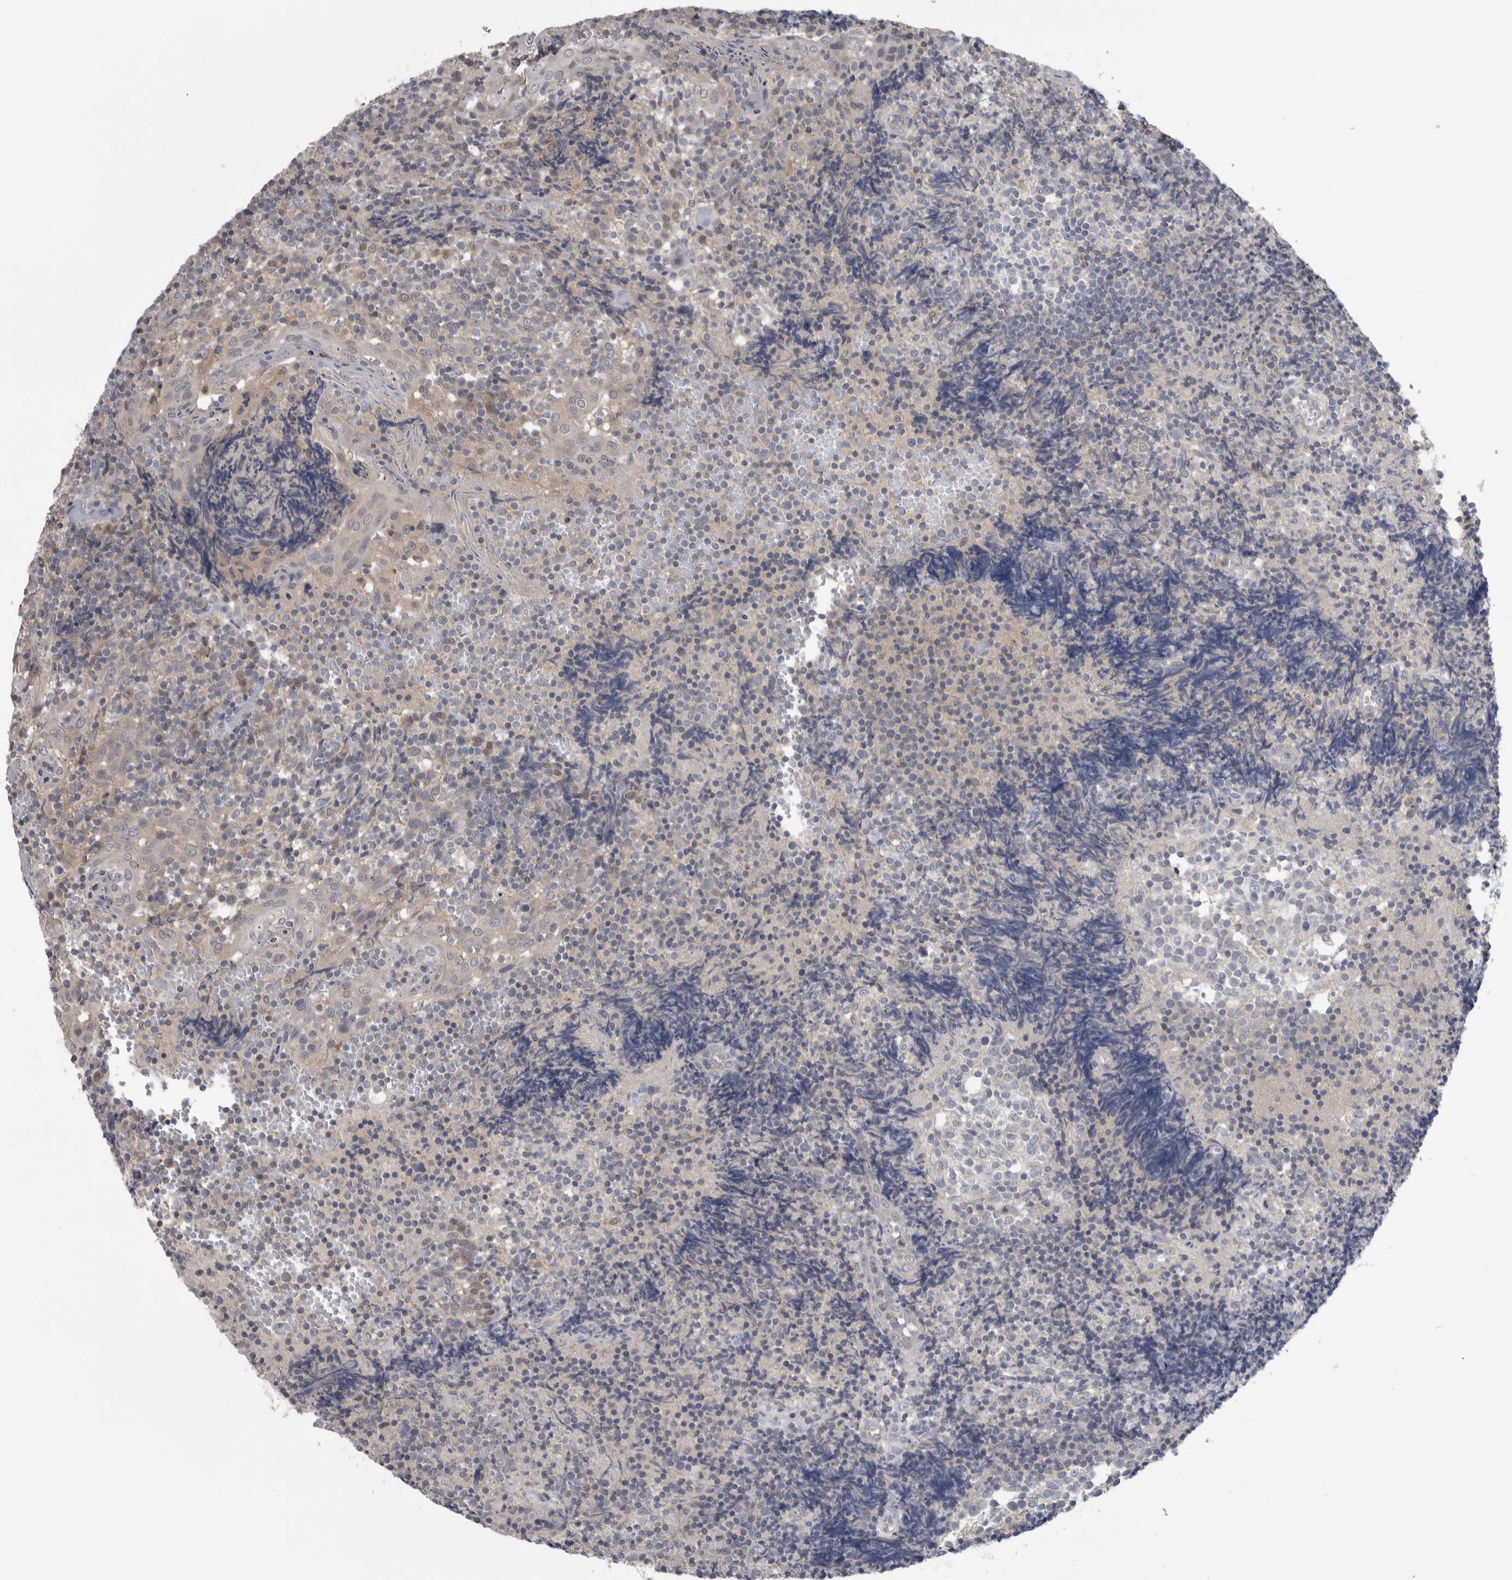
{"staining": {"intensity": "negative", "quantity": "none", "location": "none"}, "tissue": "tonsil", "cell_type": "Germinal center cells", "image_type": "normal", "snomed": [{"axis": "morphology", "description": "Normal tissue, NOS"}, {"axis": "topography", "description": "Tonsil"}], "caption": "This is an immunohistochemistry image of unremarkable tonsil. There is no staining in germinal center cells.", "gene": "HTATIP2", "patient": {"sex": "female", "age": 19}}